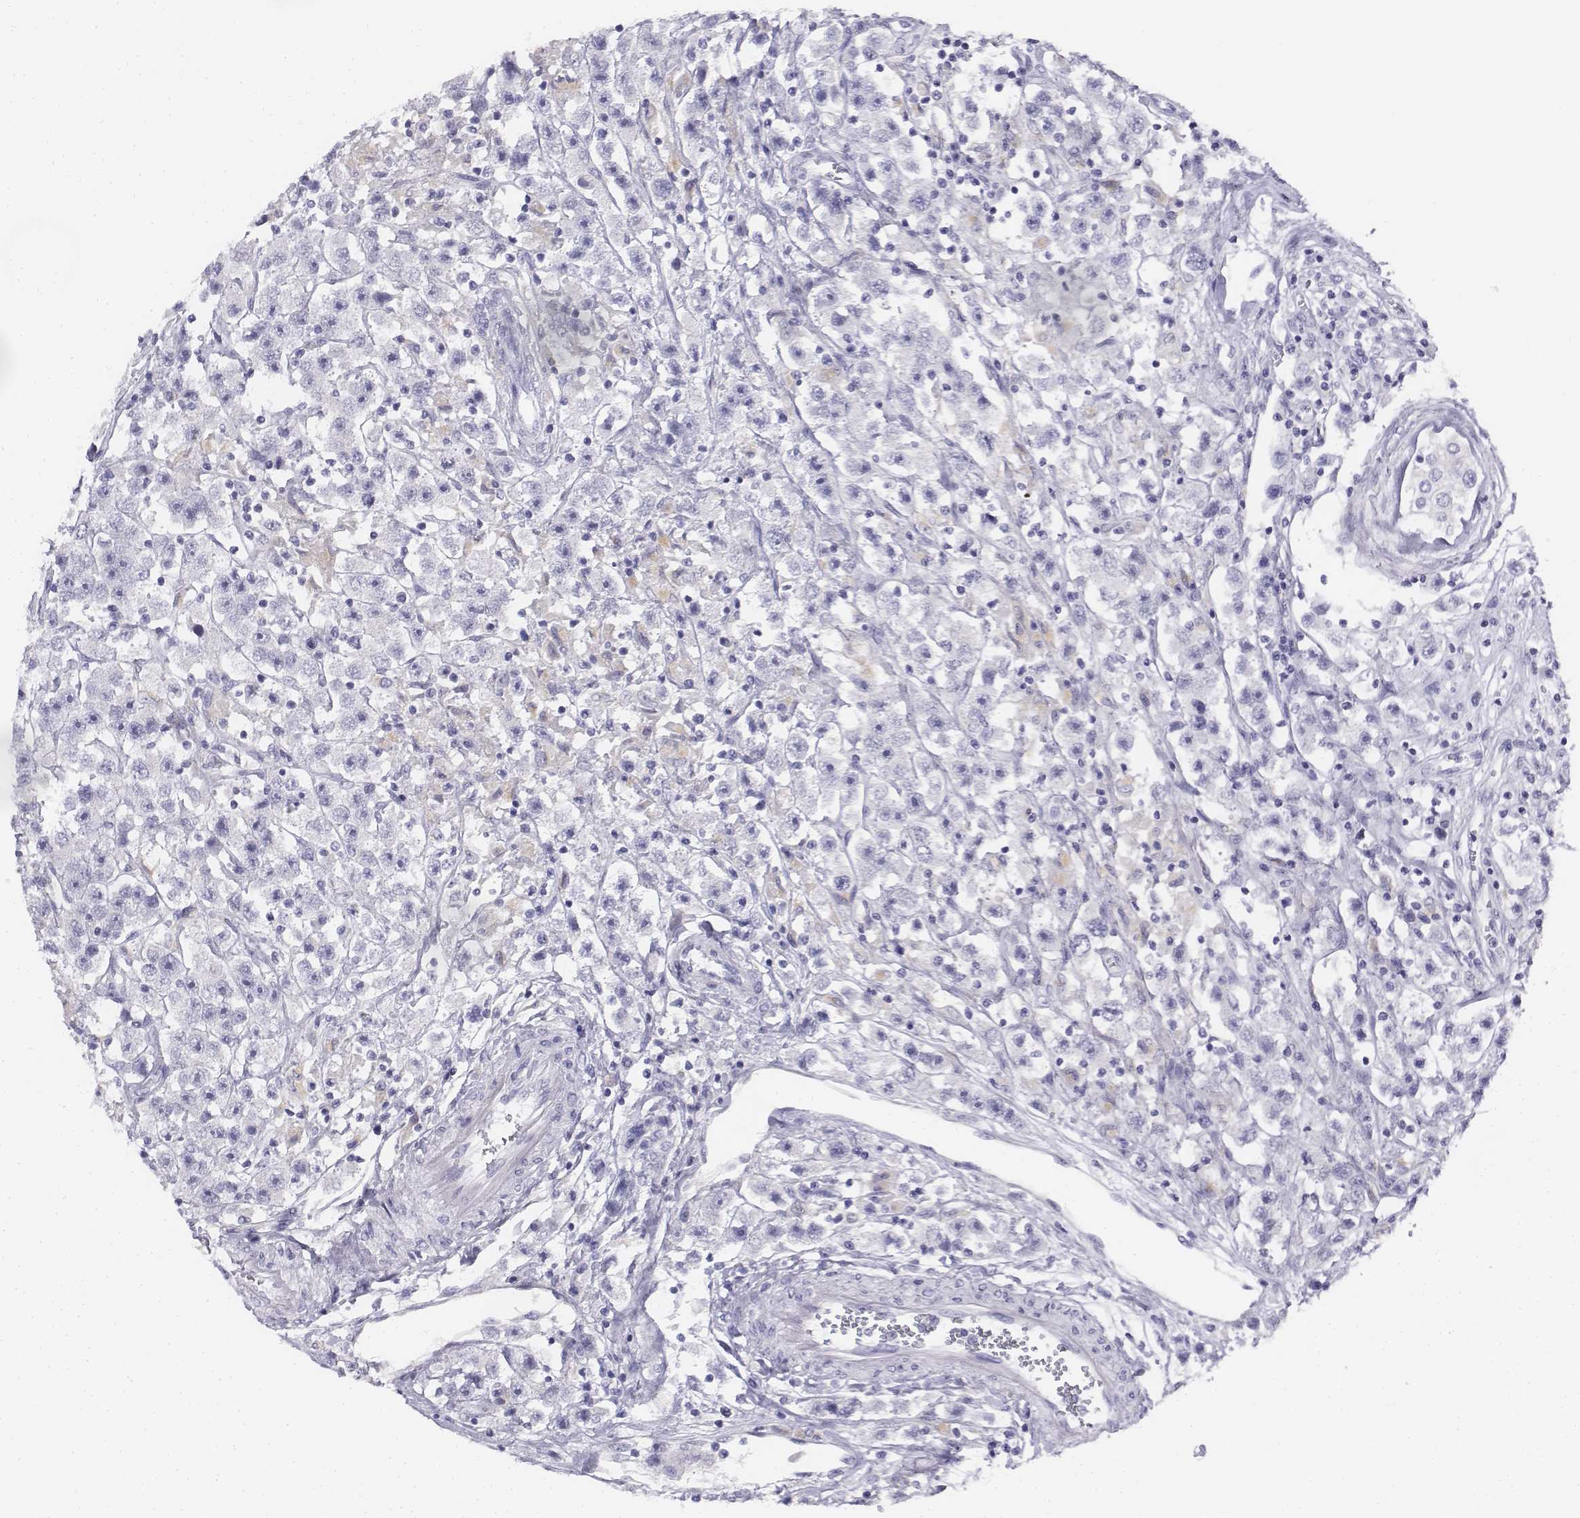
{"staining": {"intensity": "negative", "quantity": "none", "location": "none"}, "tissue": "testis cancer", "cell_type": "Tumor cells", "image_type": "cancer", "snomed": [{"axis": "morphology", "description": "Seminoma, NOS"}, {"axis": "topography", "description": "Testis"}], "caption": "Immunohistochemical staining of human testis cancer shows no significant expression in tumor cells. The staining is performed using DAB brown chromogen with nuclei counter-stained in using hematoxylin.", "gene": "TH", "patient": {"sex": "male", "age": 45}}